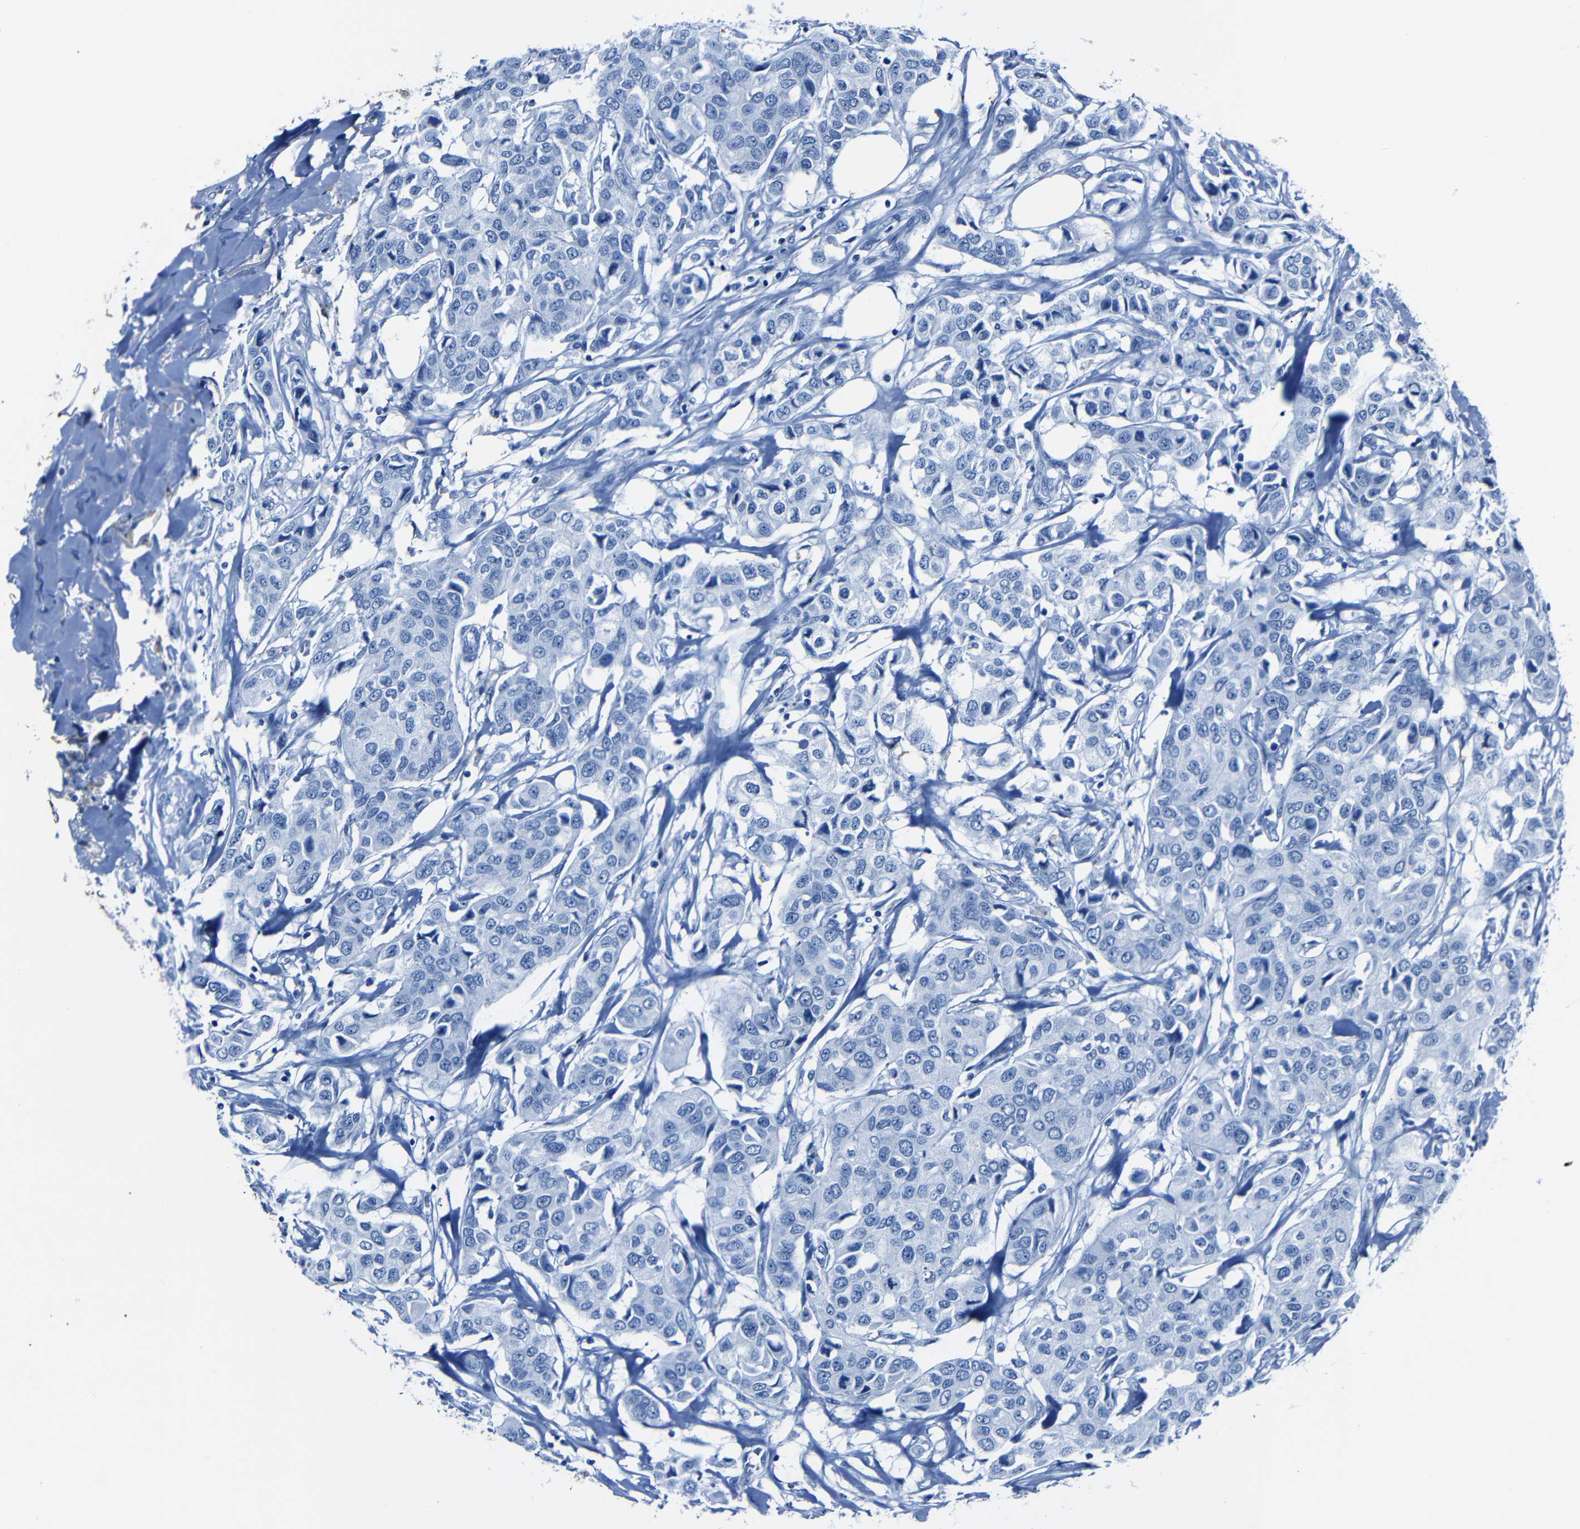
{"staining": {"intensity": "negative", "quantity": "none", "location": "none"}, "tissue": "breast cancer", "cell_type": "Tumor cells", "image_type": "cancer", "snomed": [{"axis": "morphology", "description": "Duct carcinoma"}, {"axis": "topography", "description": "Breast"}], "caption": "Micrograph shows no protein expression in tumor cells of breast infiltrating ductal carcinoma tissue. Nuclei are stained in blue.", "gene": "CLDN11", "patient": {"sex": "female", "age": 80}}